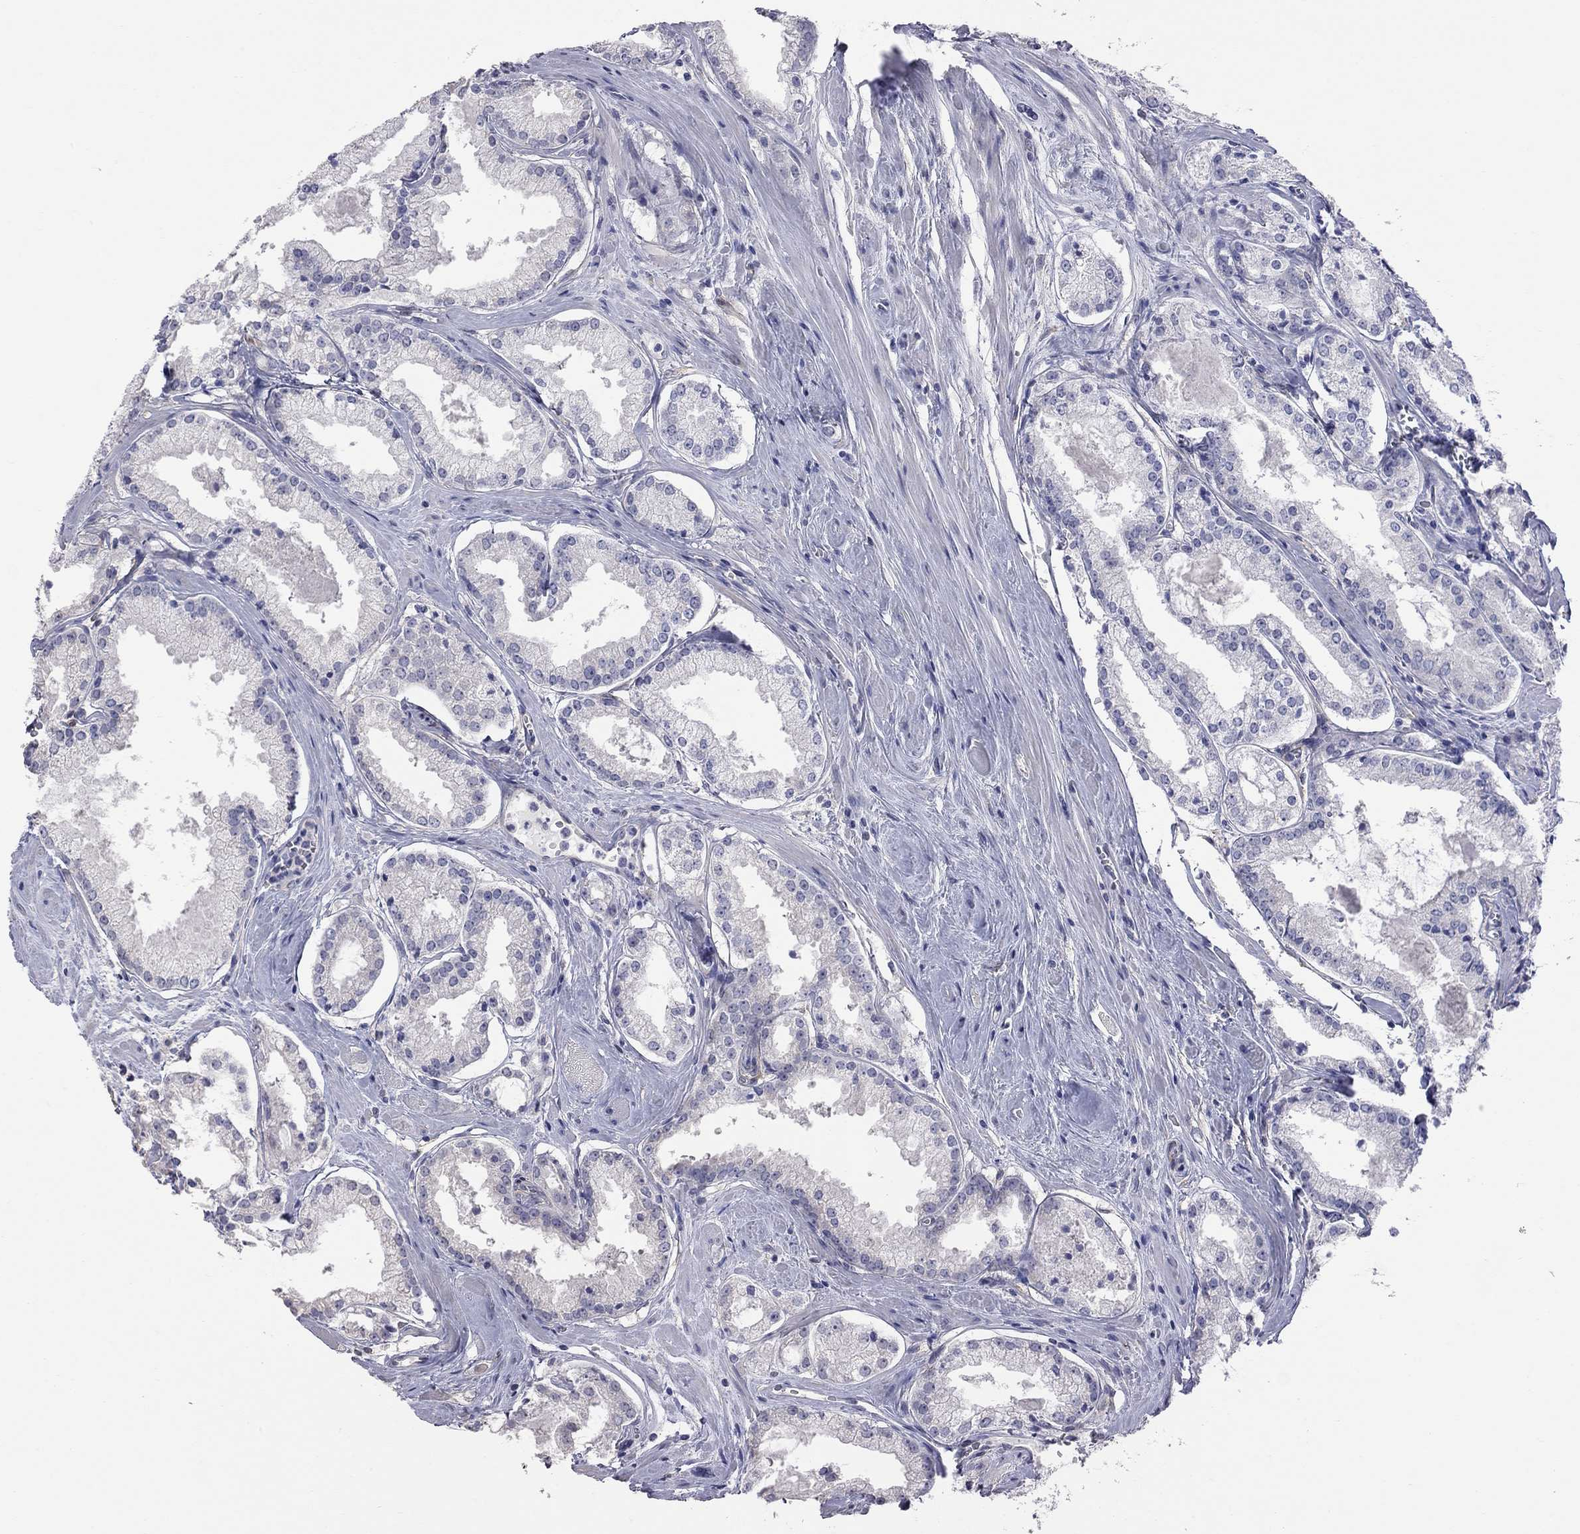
{"staining": {"intensity": "negative", "quantity": "none", "location": "none"}, "tissue": "prostate cancer", "cell_type": "Tumor cells", "image_type": "cancer", "snomed": [{"axis": "morphology", "description": "Adenocarcinoma, NOS"}, {"axis": "topography", "description": "Prostate"}], "caption": "DAB (3,3'-diaminobenzidine) immunohistochemical staining of prostate adenocarcinoma exhibits no significant expression in tumor cells. Nuclei are stained in blue.", "gene": "HYLS1", "patient": {"sex": "male", "age": 72}}